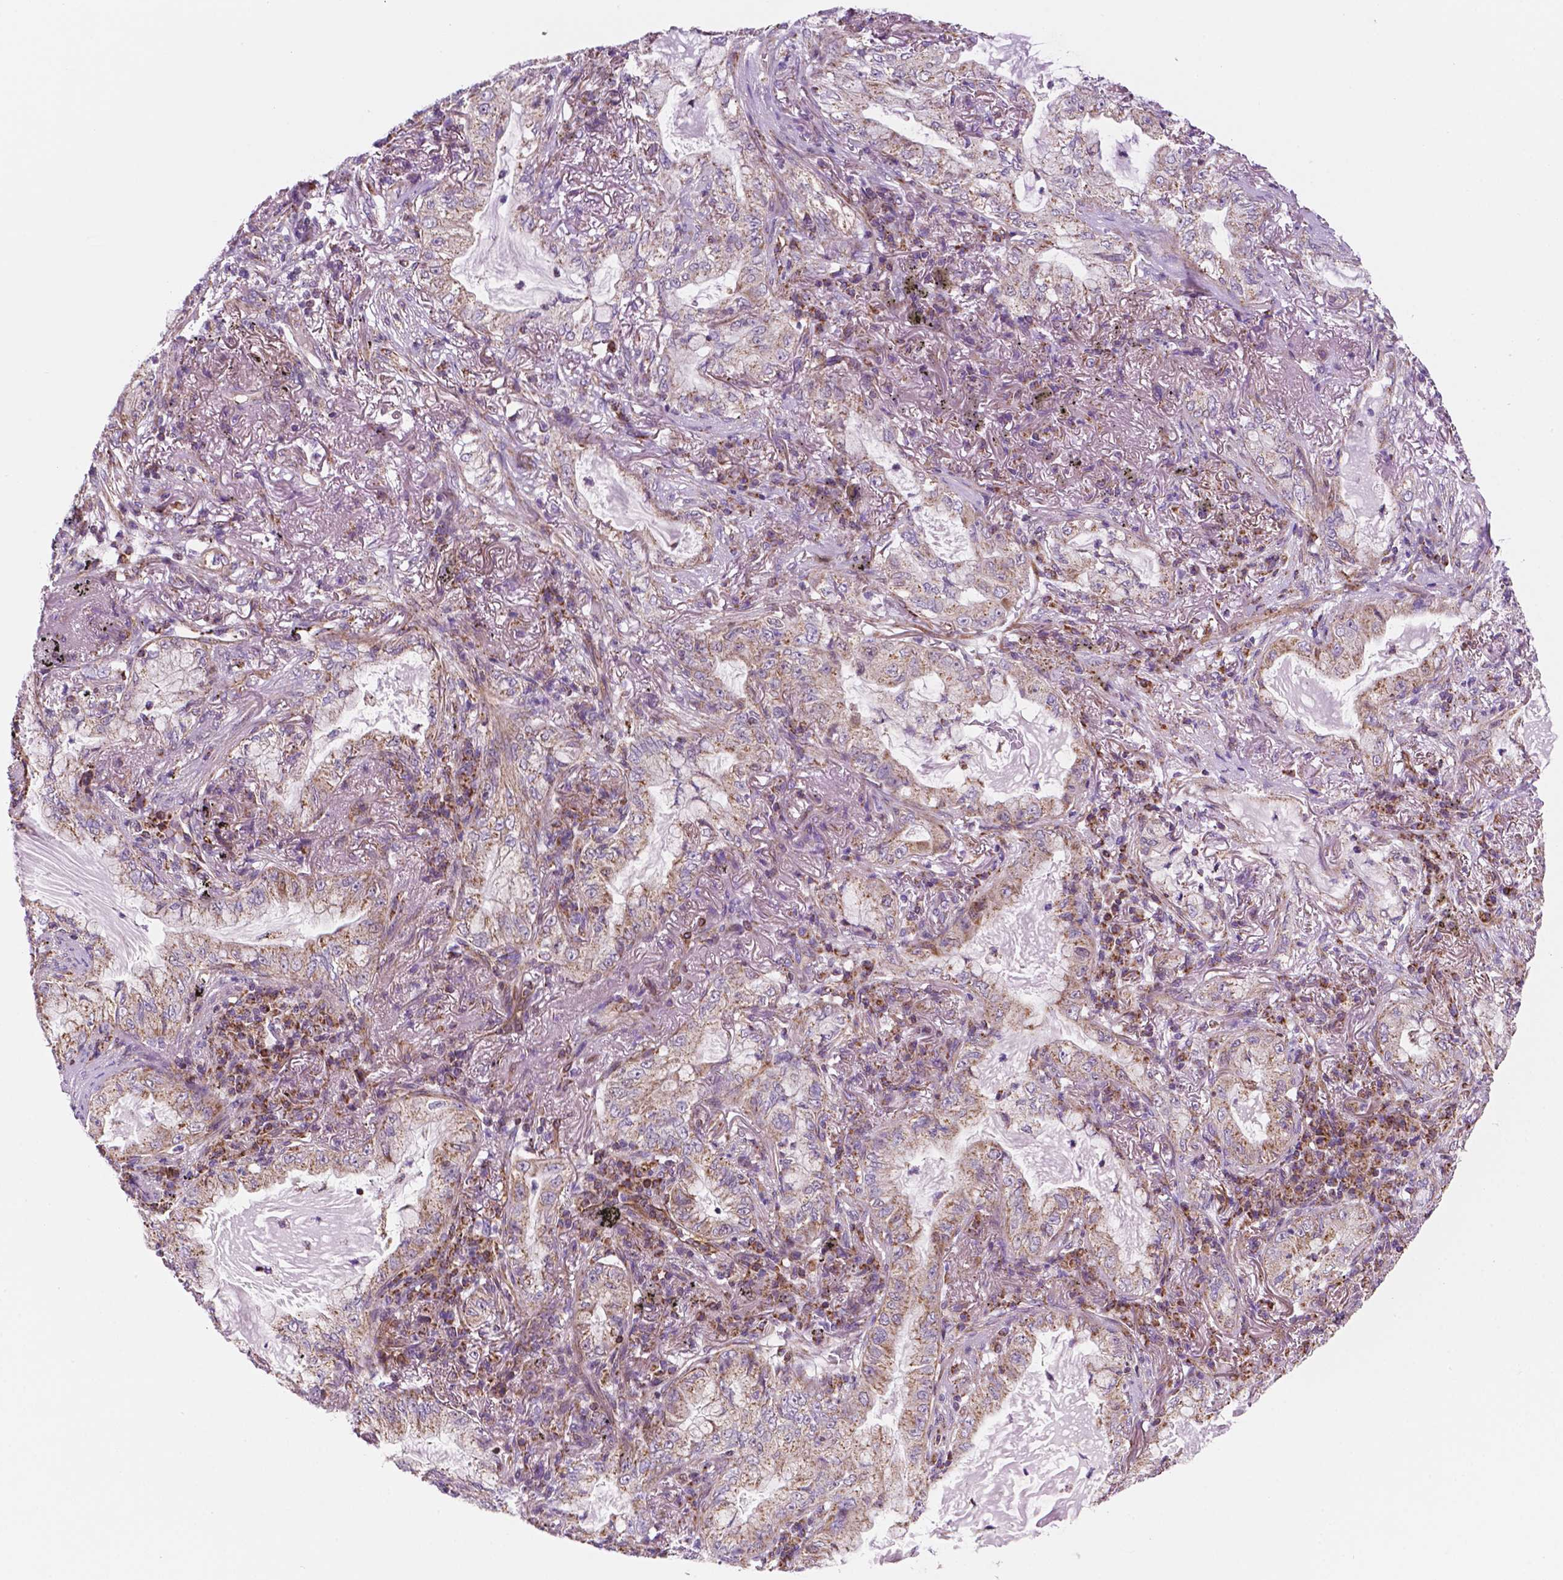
{"staining": {"intensity": "weak", "quantity": "25%-75%", "location": "cytoplasmic/membranous"}, "tissue": "lung cancer", "cell_type": "Tumor cells", "image_type": "cancer", "snomed": [{"axis": "morphology", "description": "Adenocarcinoma, NOS"}, {"axis": "topography", "description": "Lung"}], "caption": "Lung cancer (adenocarcinoma) stained with DAB IHC displays low levels of weak cytoplasmic/membranous positivity in approximately 25%-75% of tumor cells.", "gene": "GEMIN4", "patient": {"sex": "female", "age": 73}}